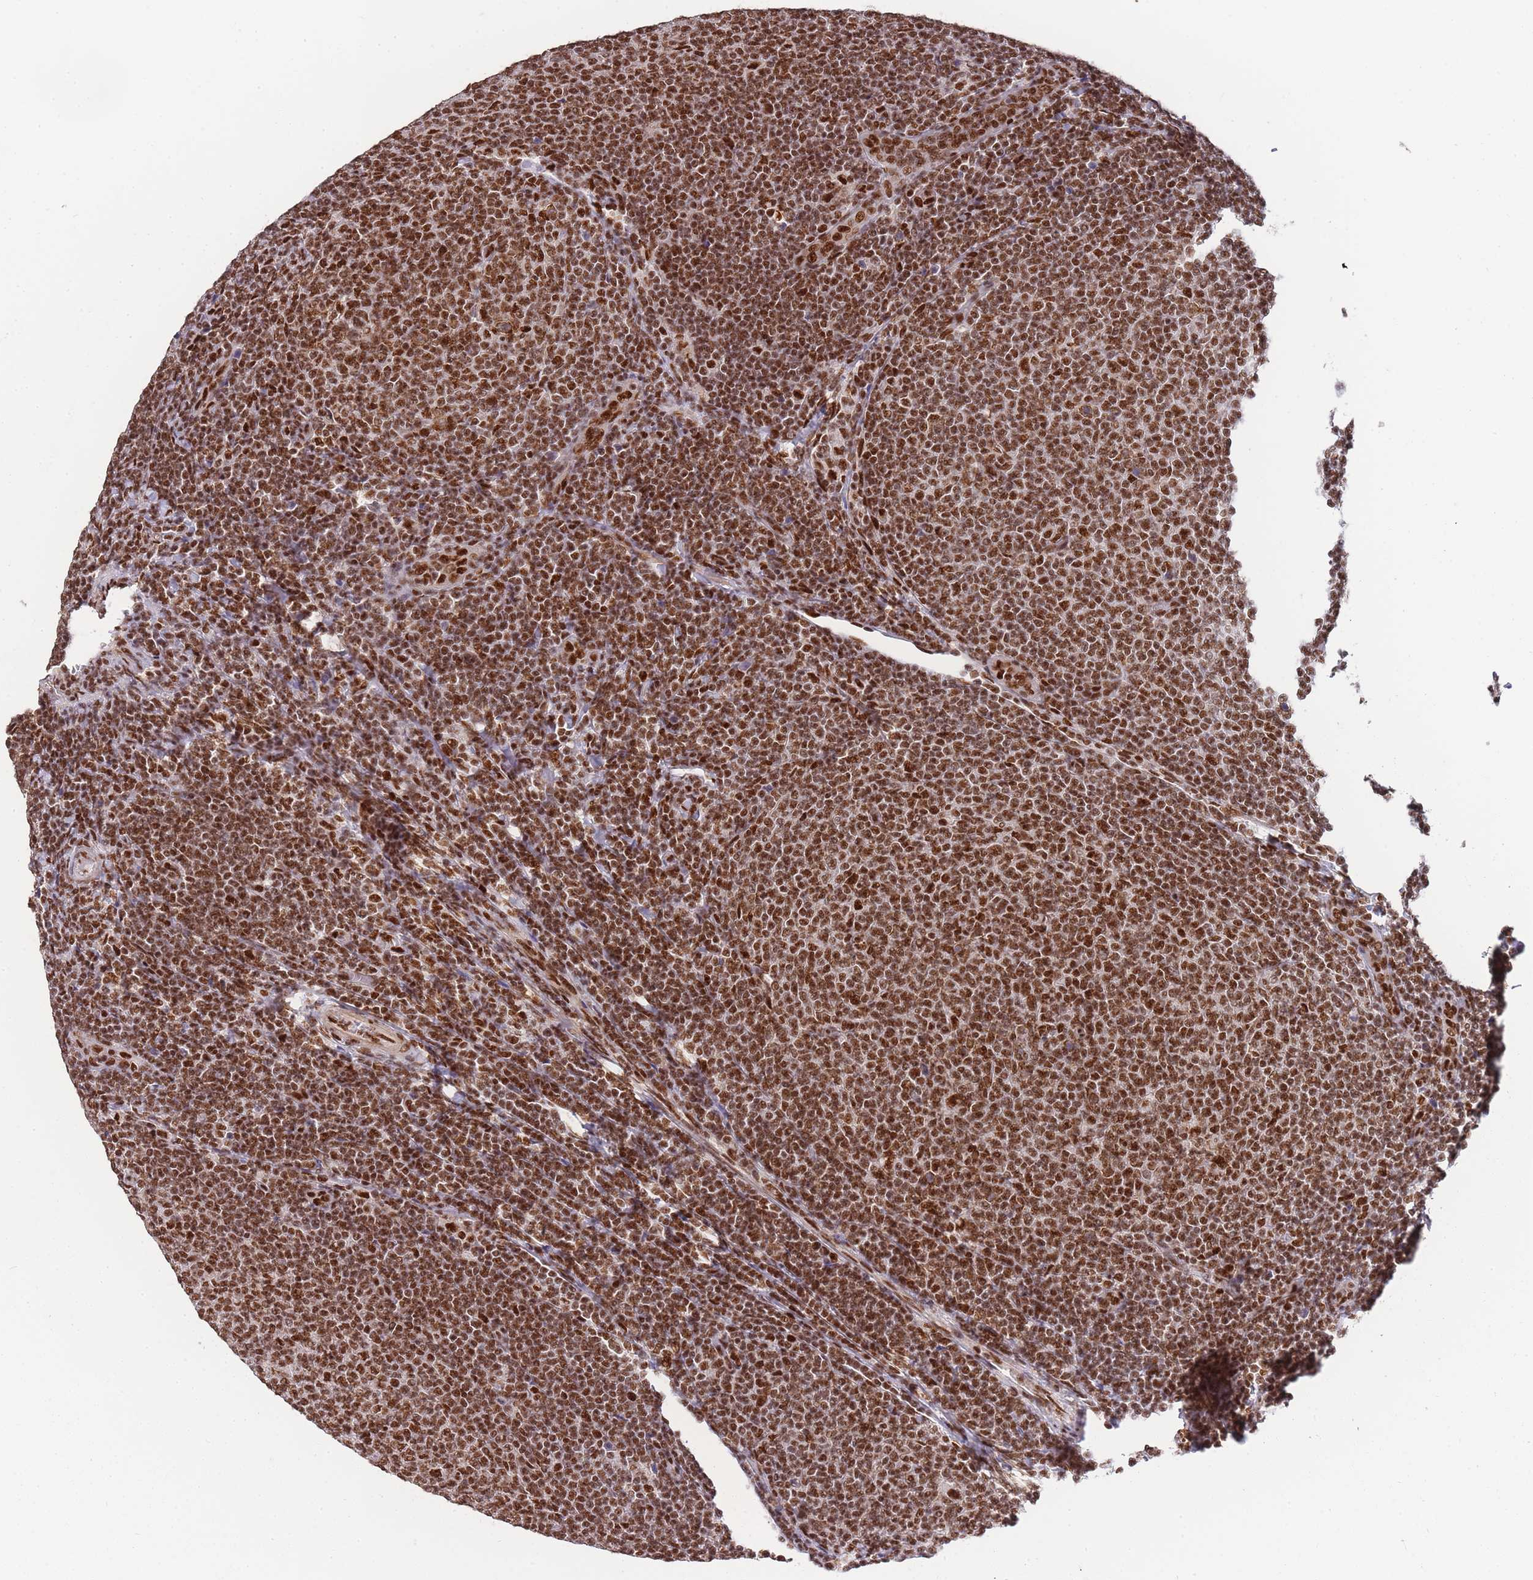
{"staining": {"intensity": "strong", "quantity": ">75%", "location": "nuclear"}, "tissue": "lymphoma", "cell_type": "Tumor cells", "image_type": "cancer", "snomed": [{"axis": "morphology", "description": "Malignant lymphoma, non-Hodgkin's type, Low grade"}, {"axis": "topography", "description": "Lymph node"}], "caption": "The image reveals immunohistochemical staining of lymphoma. There is strong nuclear staining is present in about >75% of tumor cells. (Brightfield microscopy of DAB IHC at high magnification).", "gene": "PRKDC", "patient": {"sex": "male", "age": 66}}